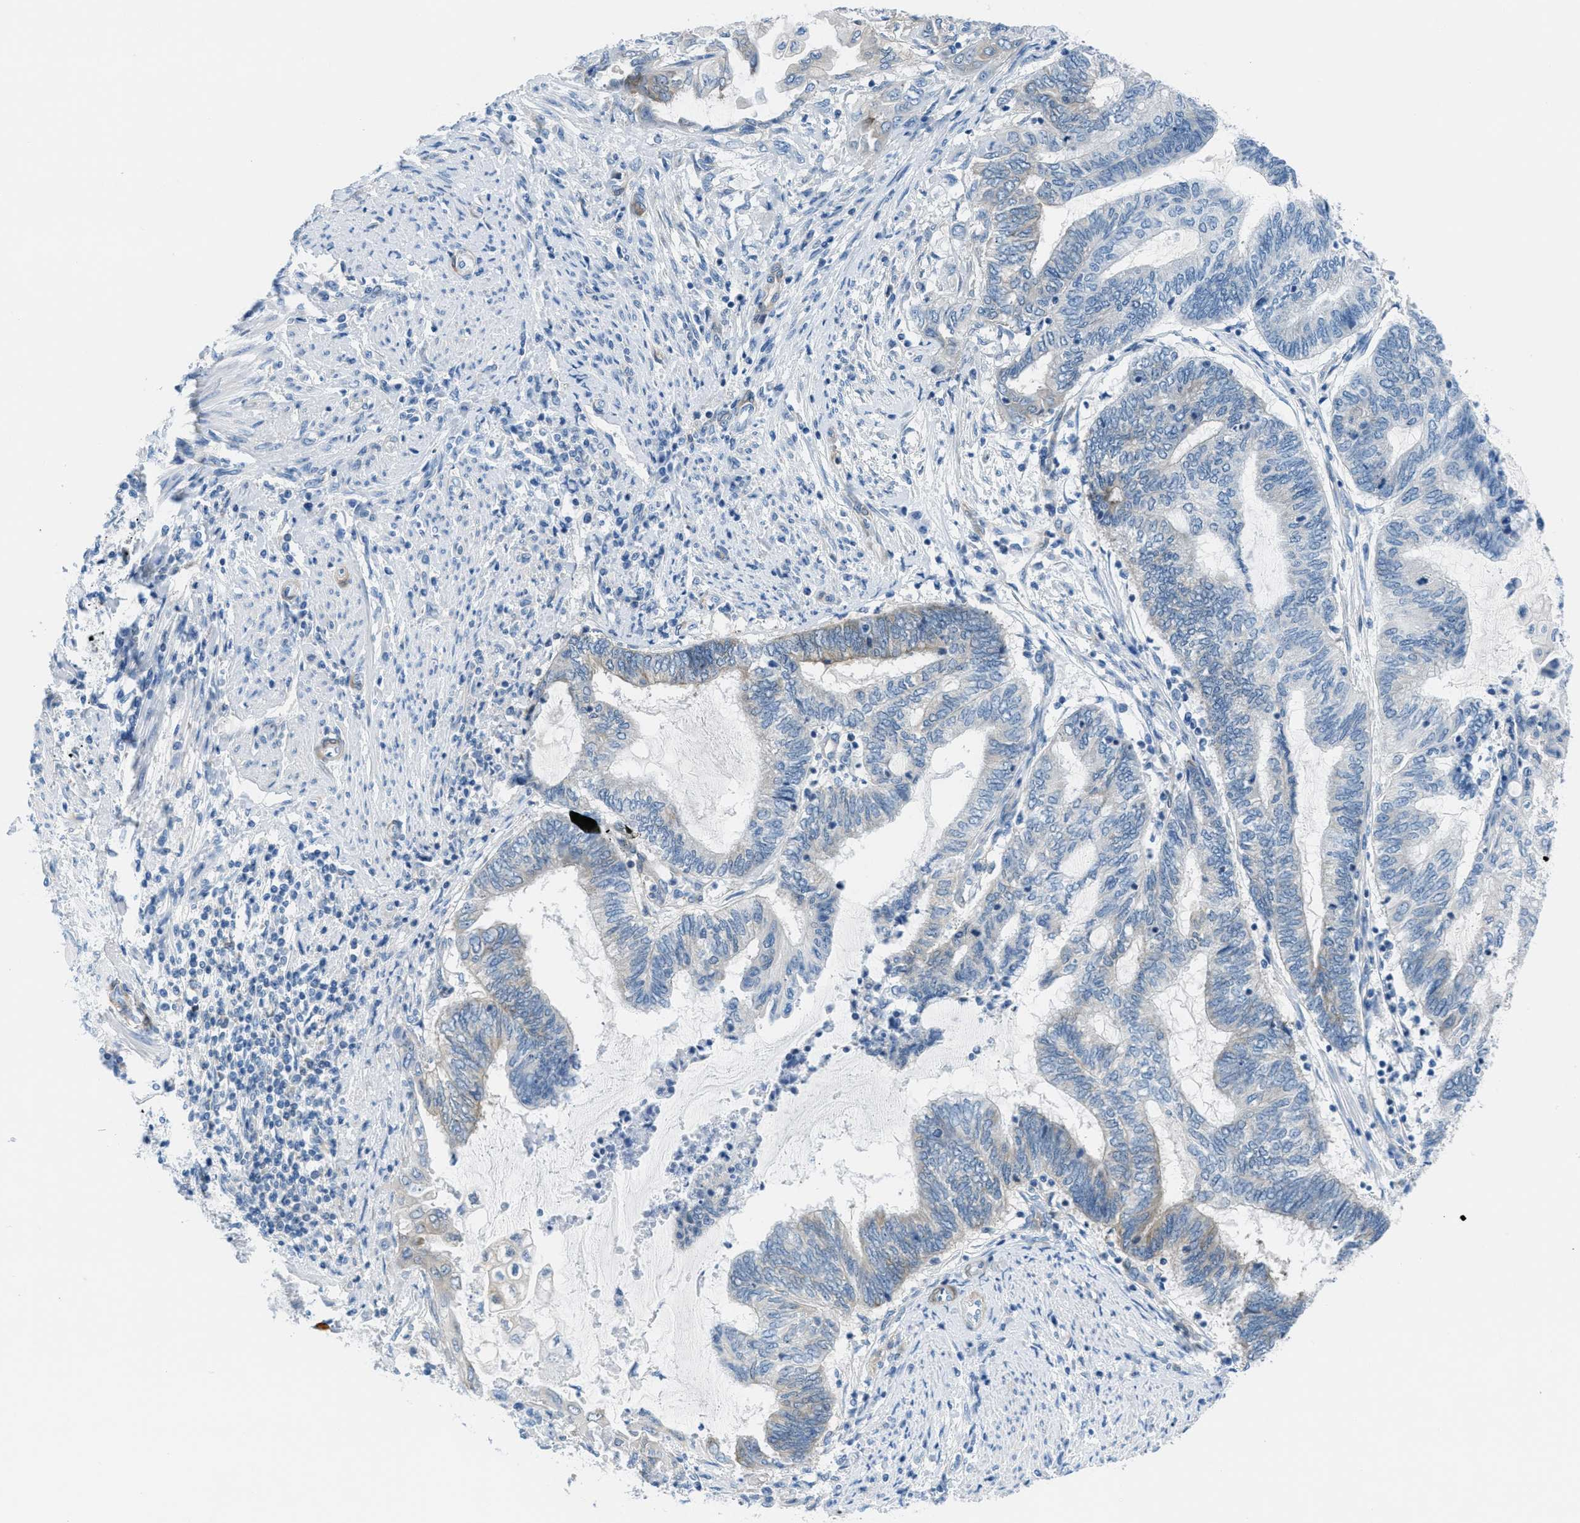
{"staining": {"intensity": "weak", "quantity": "<25%", "location": "cytoplasmic/membranous"}, "tissue": "endometrial cancer", "cell_type": "Tumor cells", "image_type": "cancer", "snomed": [{"axis": "morphology", "description": "Adenocarcinoma, NOS"}, {"axis": "topography", "description": "Uterus"}, {"axis": "topography", "description": "Endometrium"}], "caption": "Immunohistochemistry of human adenocarcinoma (endometrial) demonstrates no expression in tumor cells. (DAB immunohistochemistry, high magnification).", "gene": "MAPRE2", "patient": {"sex": "female", "age": 70}}